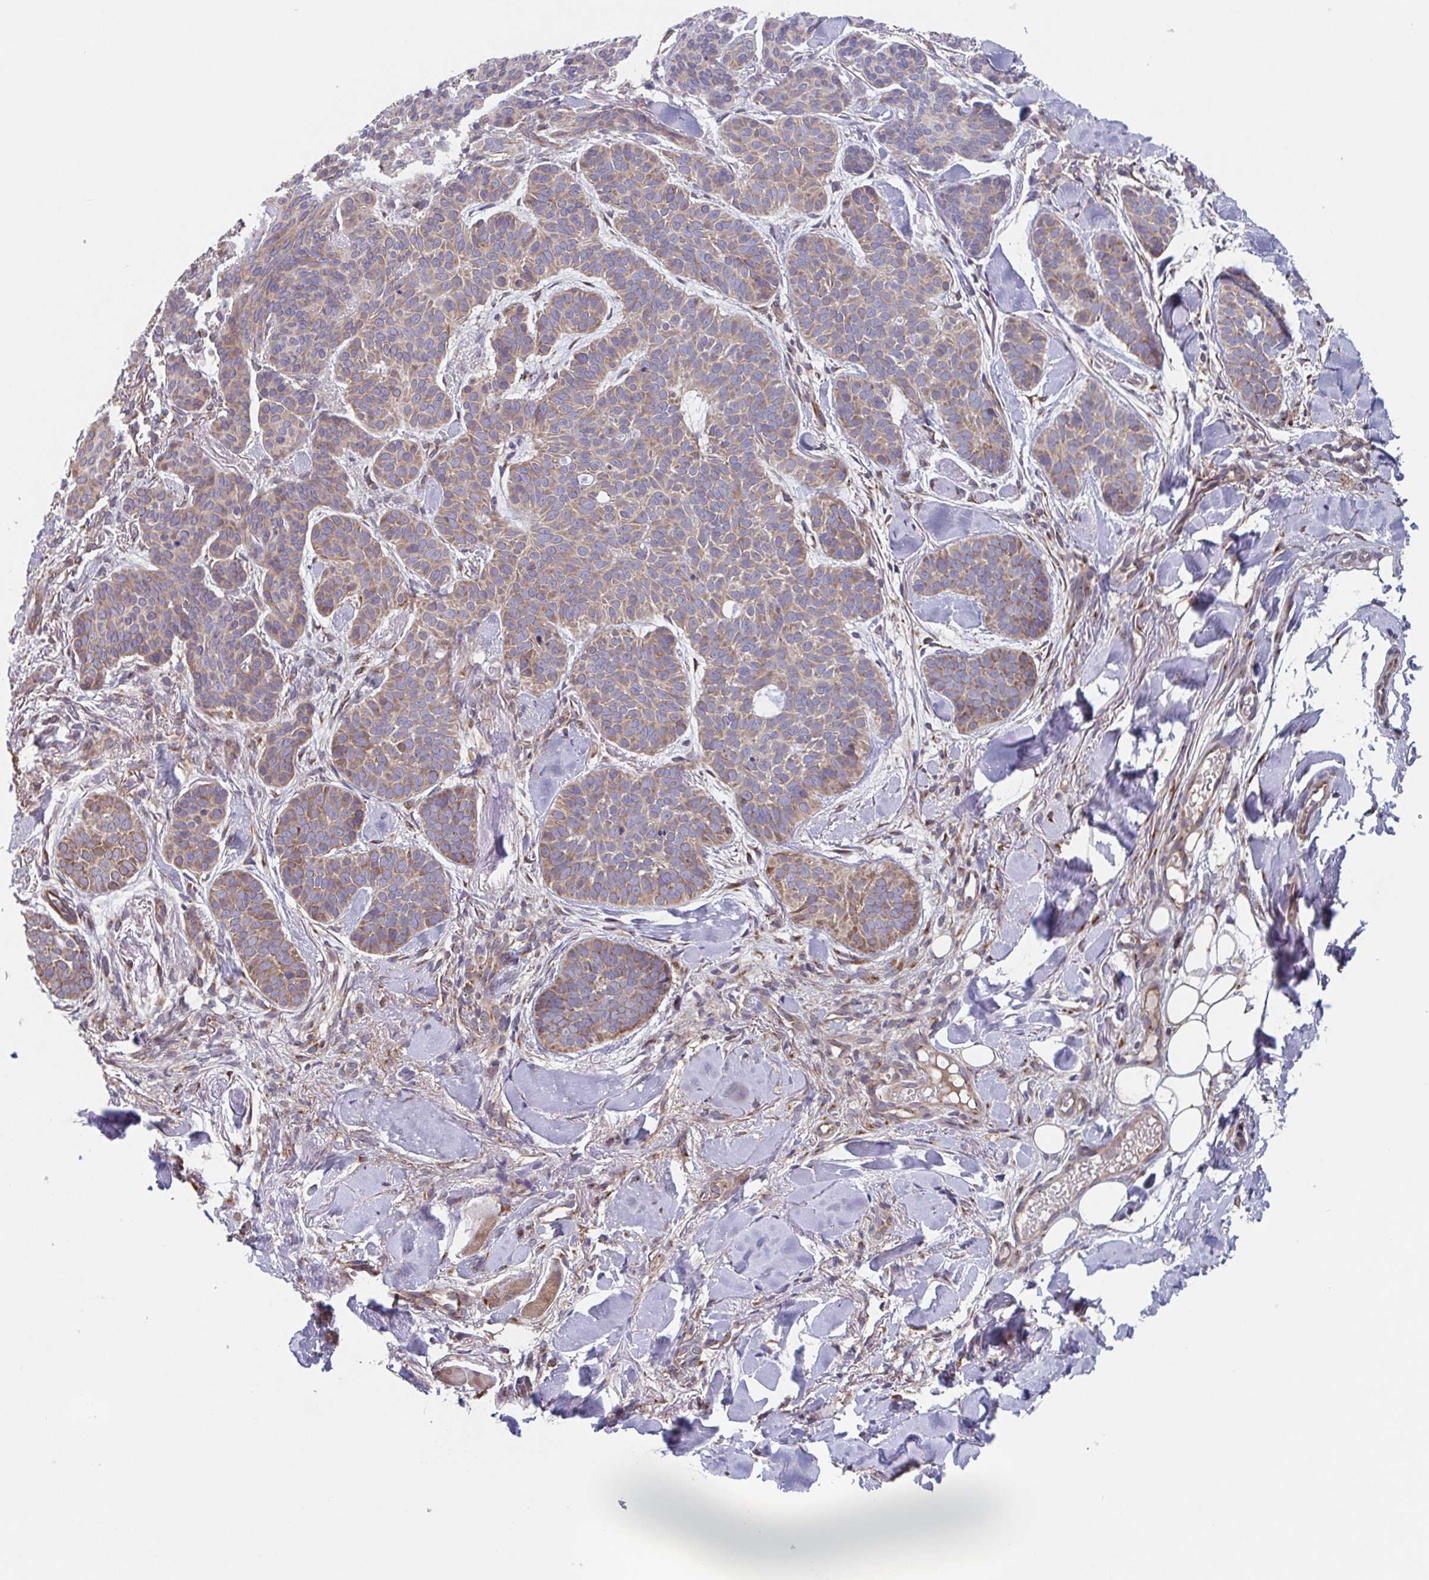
{"staining": {"intensity": "weak", "quantity": ">75%", "location": "cytoplasmic/membranous"}, "tissue": "skin cancer", "cell_type": "Tumor cells", "image_type": "cancer", "snomed": [{"axis": "morphology", "description": "Basal cell carcinoma"}, {"axis": "topography", "description": "Skin"}, {"axis": "topography", "description": "Skin of nose"}], "caption": "Immunohistochemical staining of human skin cancer (basal cell carcinoma) exhibits low levels of weak cytoplasmic/membranous protein staining in about >75% of tumor cells.", "gene": "COPB1", "patient": {"sex": "female", "age": 81}}